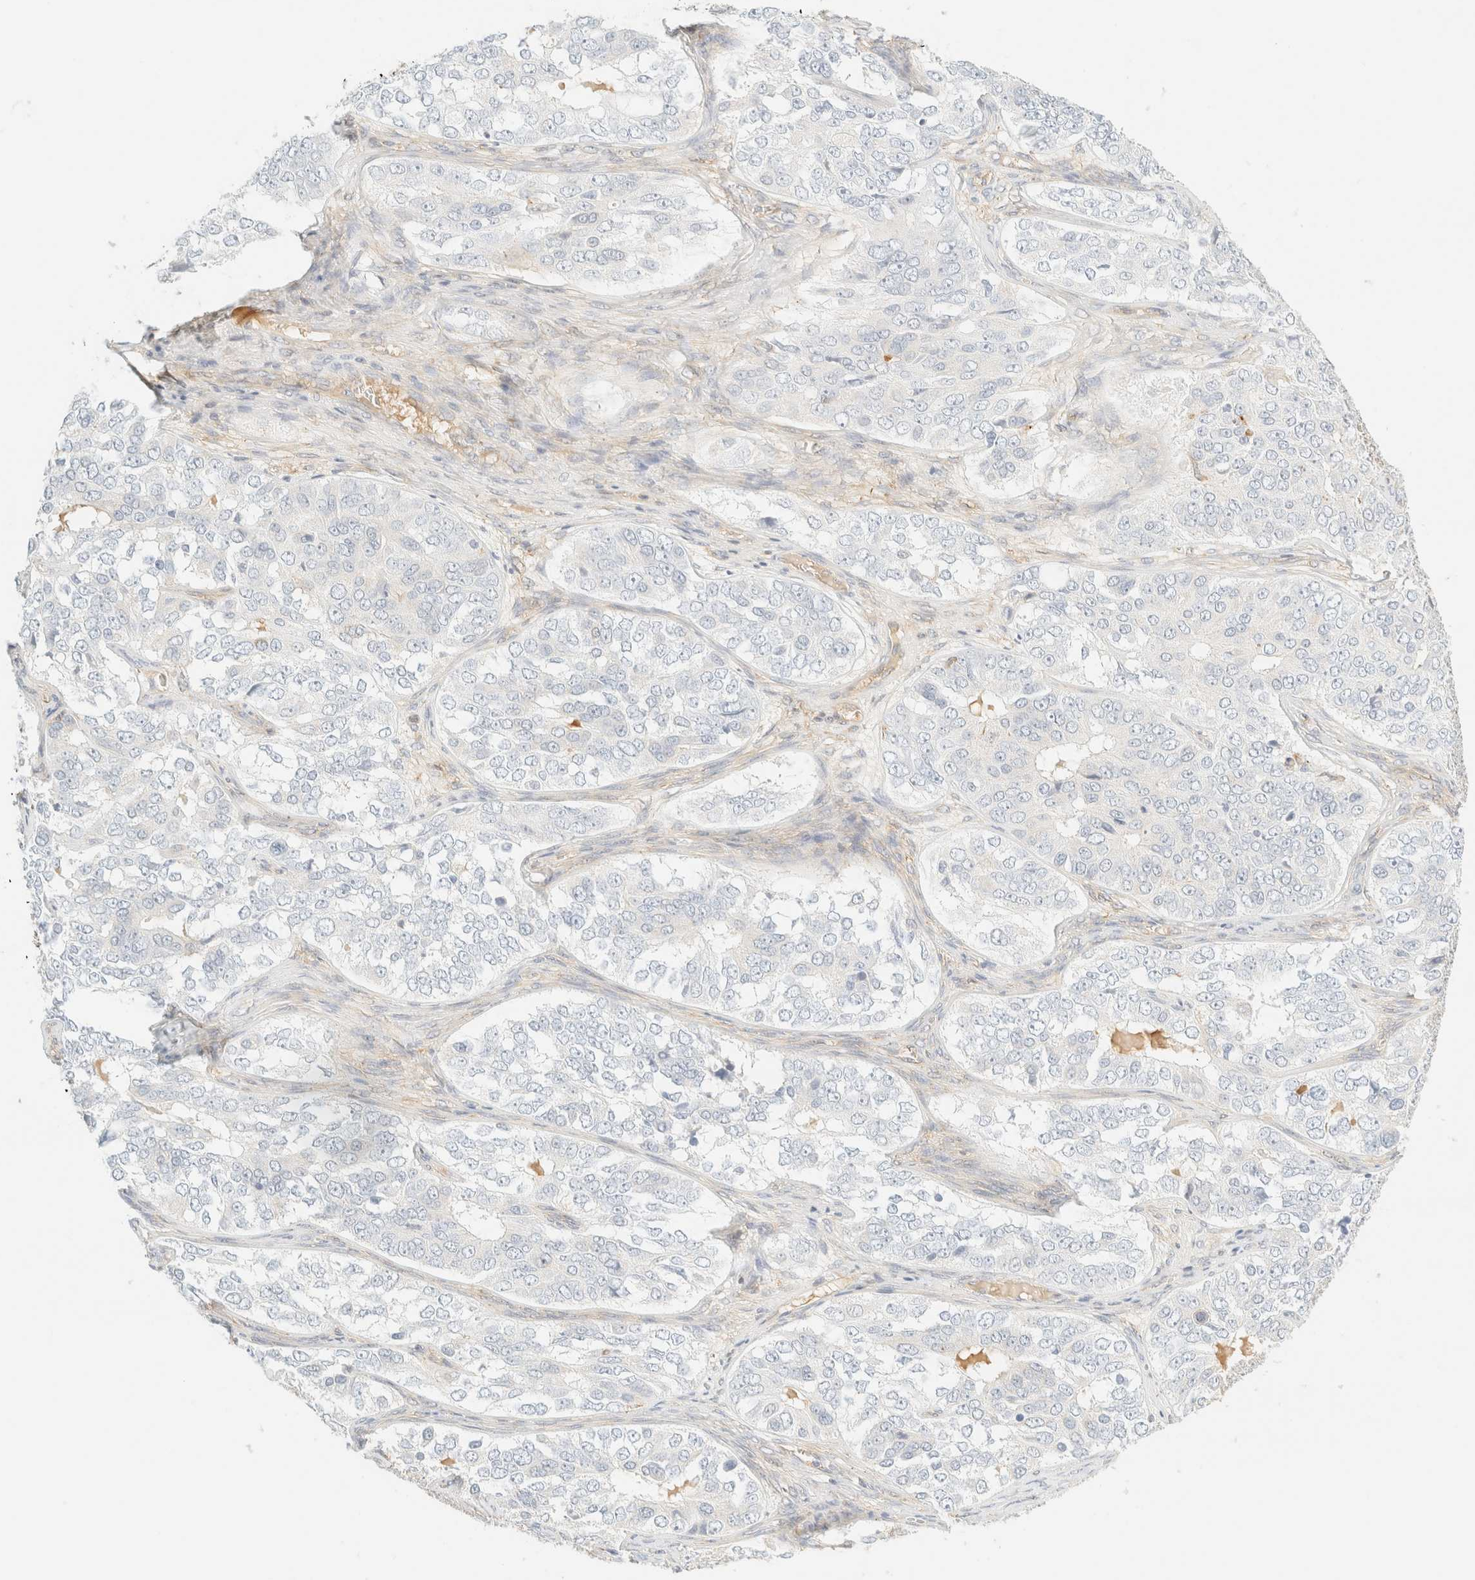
{"staining": {"intensity": "negative", "quantity": "none", "location": "none"}, "tissue": "ovarian cancer", "cell_type": "Tumor cells", "image_type": "cancer", "snomed": [{"axis": "morphology", "description": "Carcinoma, endometroid"}, {"axis": "topography", "description": "Ovary"}], "caption": "This is an immunohistochemistry histopathology image of ovarian endometroid carcinoma. There is no staining in tumor cells.", "gene": "FHOD1", "patient": {"sex": "female", "age": 51}}